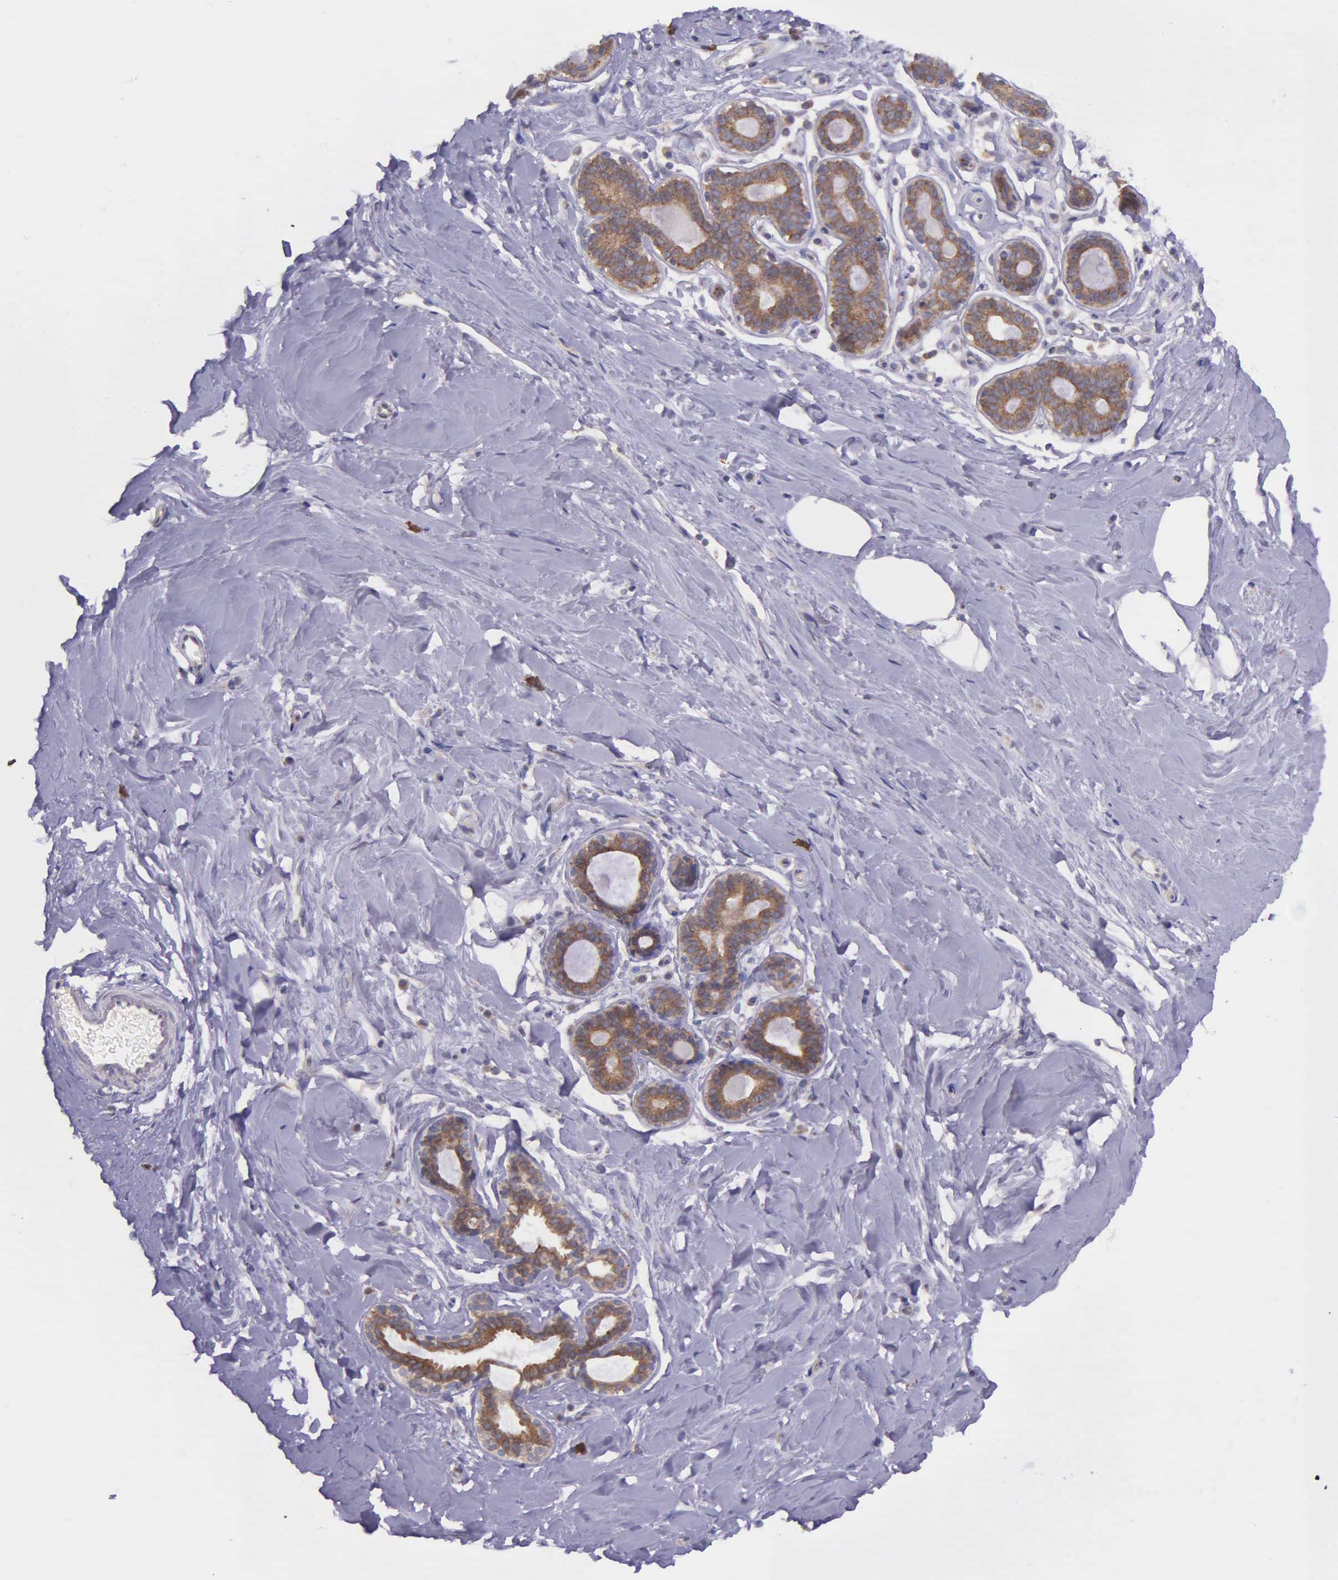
{"staining": {"intensity": "negative", "quantity": "none", "location": "none"}, "tissue": "breast", "cell_type": "Adipocytes", "image_type": "normal", "snomed": [{"axis": "morphology", "description": "Normal tissue, NOS"}, {"axis": "topography", "description": "Breast"}], "caption": "IHC photomicrograph of unremarkable breast: human breast stained with DAB (3,3'-diaminobenzidine) shows no significant protein positivity in adipocytes.", "gene": "NSDHL", "patient": {"sex": "female", "age": 44}}